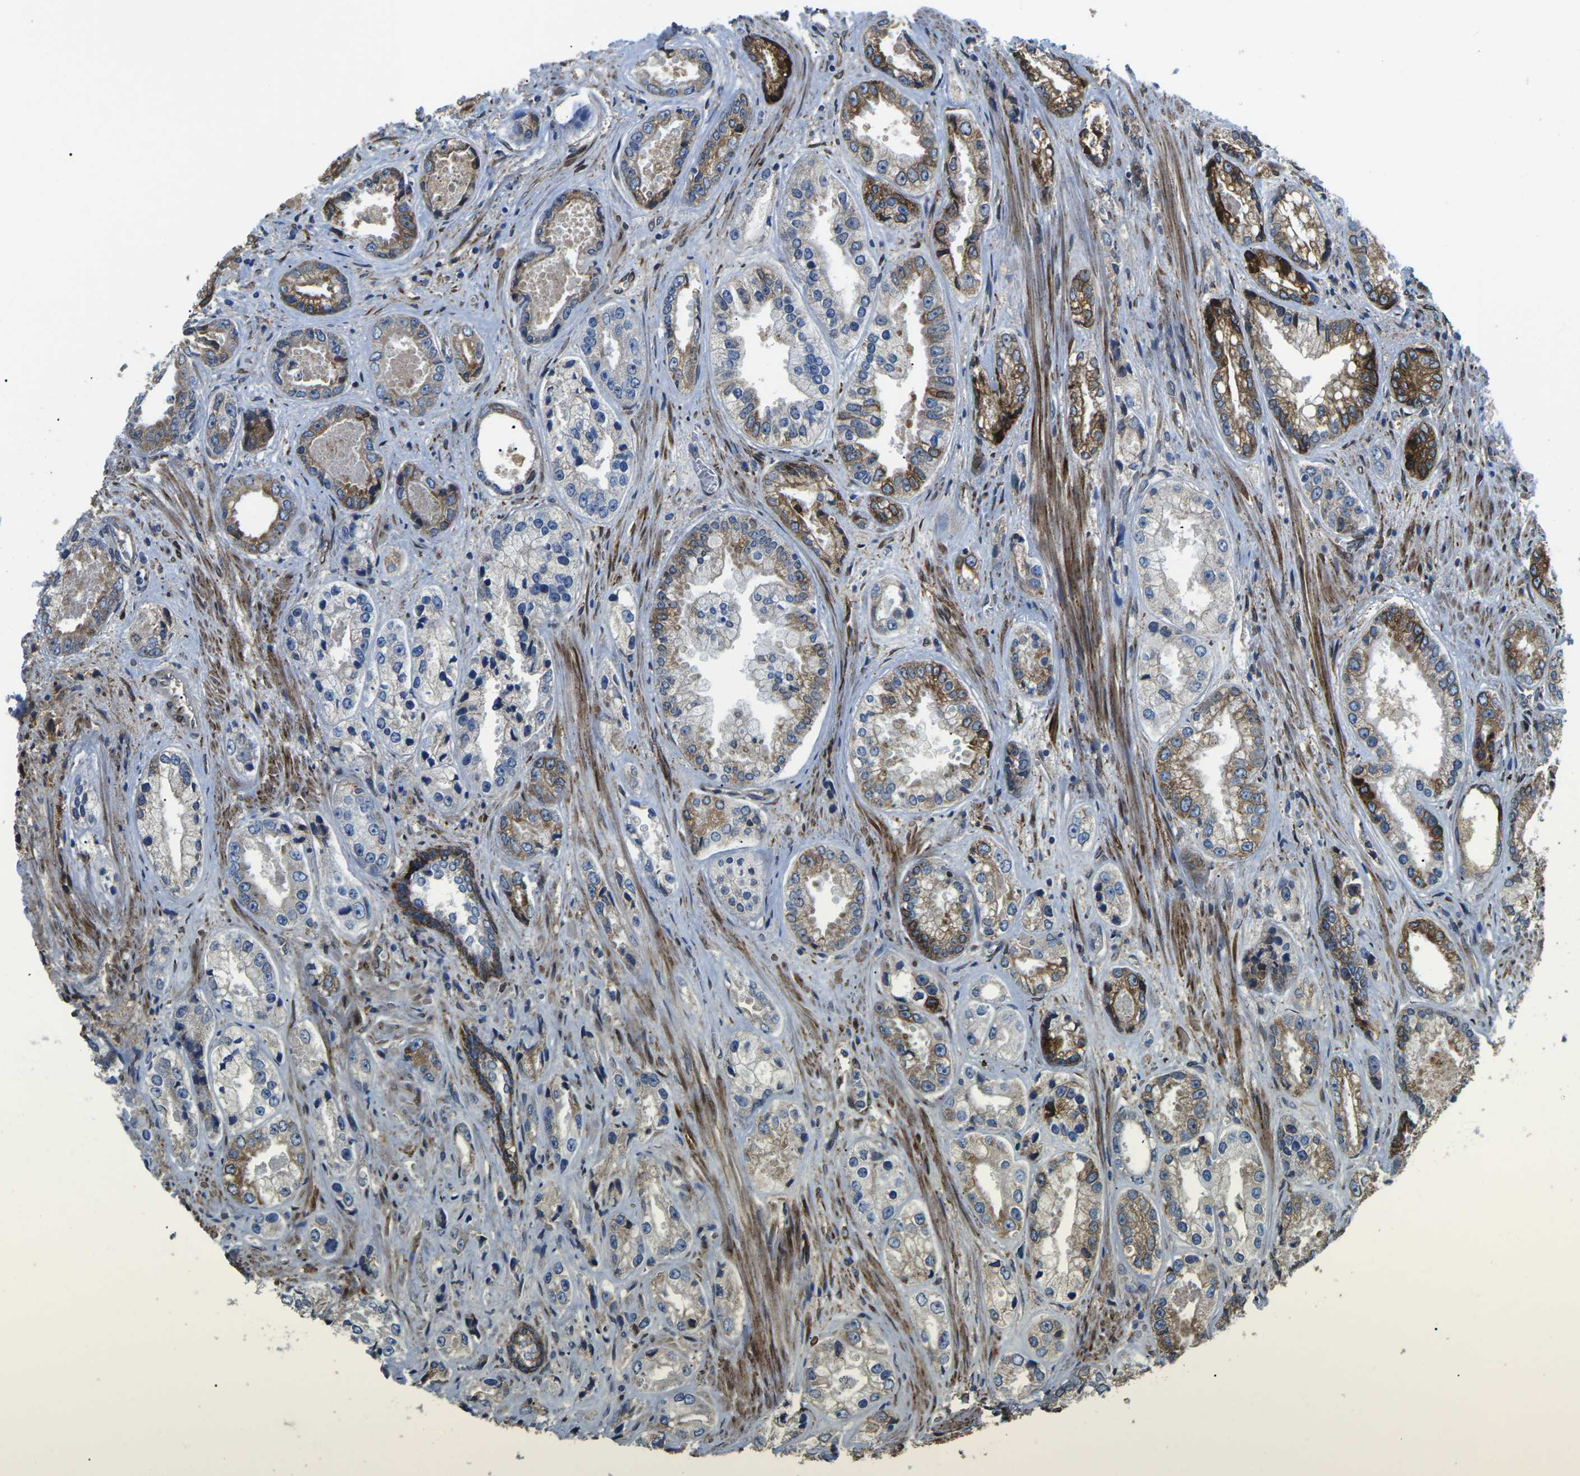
{"staining": {"intensity": "moderate", "quantity": "<25%", "location": "cytoplasmic/membranous"}, "tissue": "prostate cancer", "cell_type": "Tumor cells", "image_type": "cancer", "snomed": [{"axis": "morphology", "description": "Adenocarcinoma, High grade"}, {"axis": "topography", "description": "Prostate"}], "caption": "Brown immunohistochemical staining in human prostate cancer (high-grade adenocarcinoma) displays moderate cytoplasmic/membranous expression in about <25% of tumor cells. Using DAB (3,3'-diaminobenzidine) (brown) and hematoxylin (blue) stains, captured at high magnification using brightfield microscopy.", "gene": "PDZD8", "patient": {"sex": "male", "age": 61}}